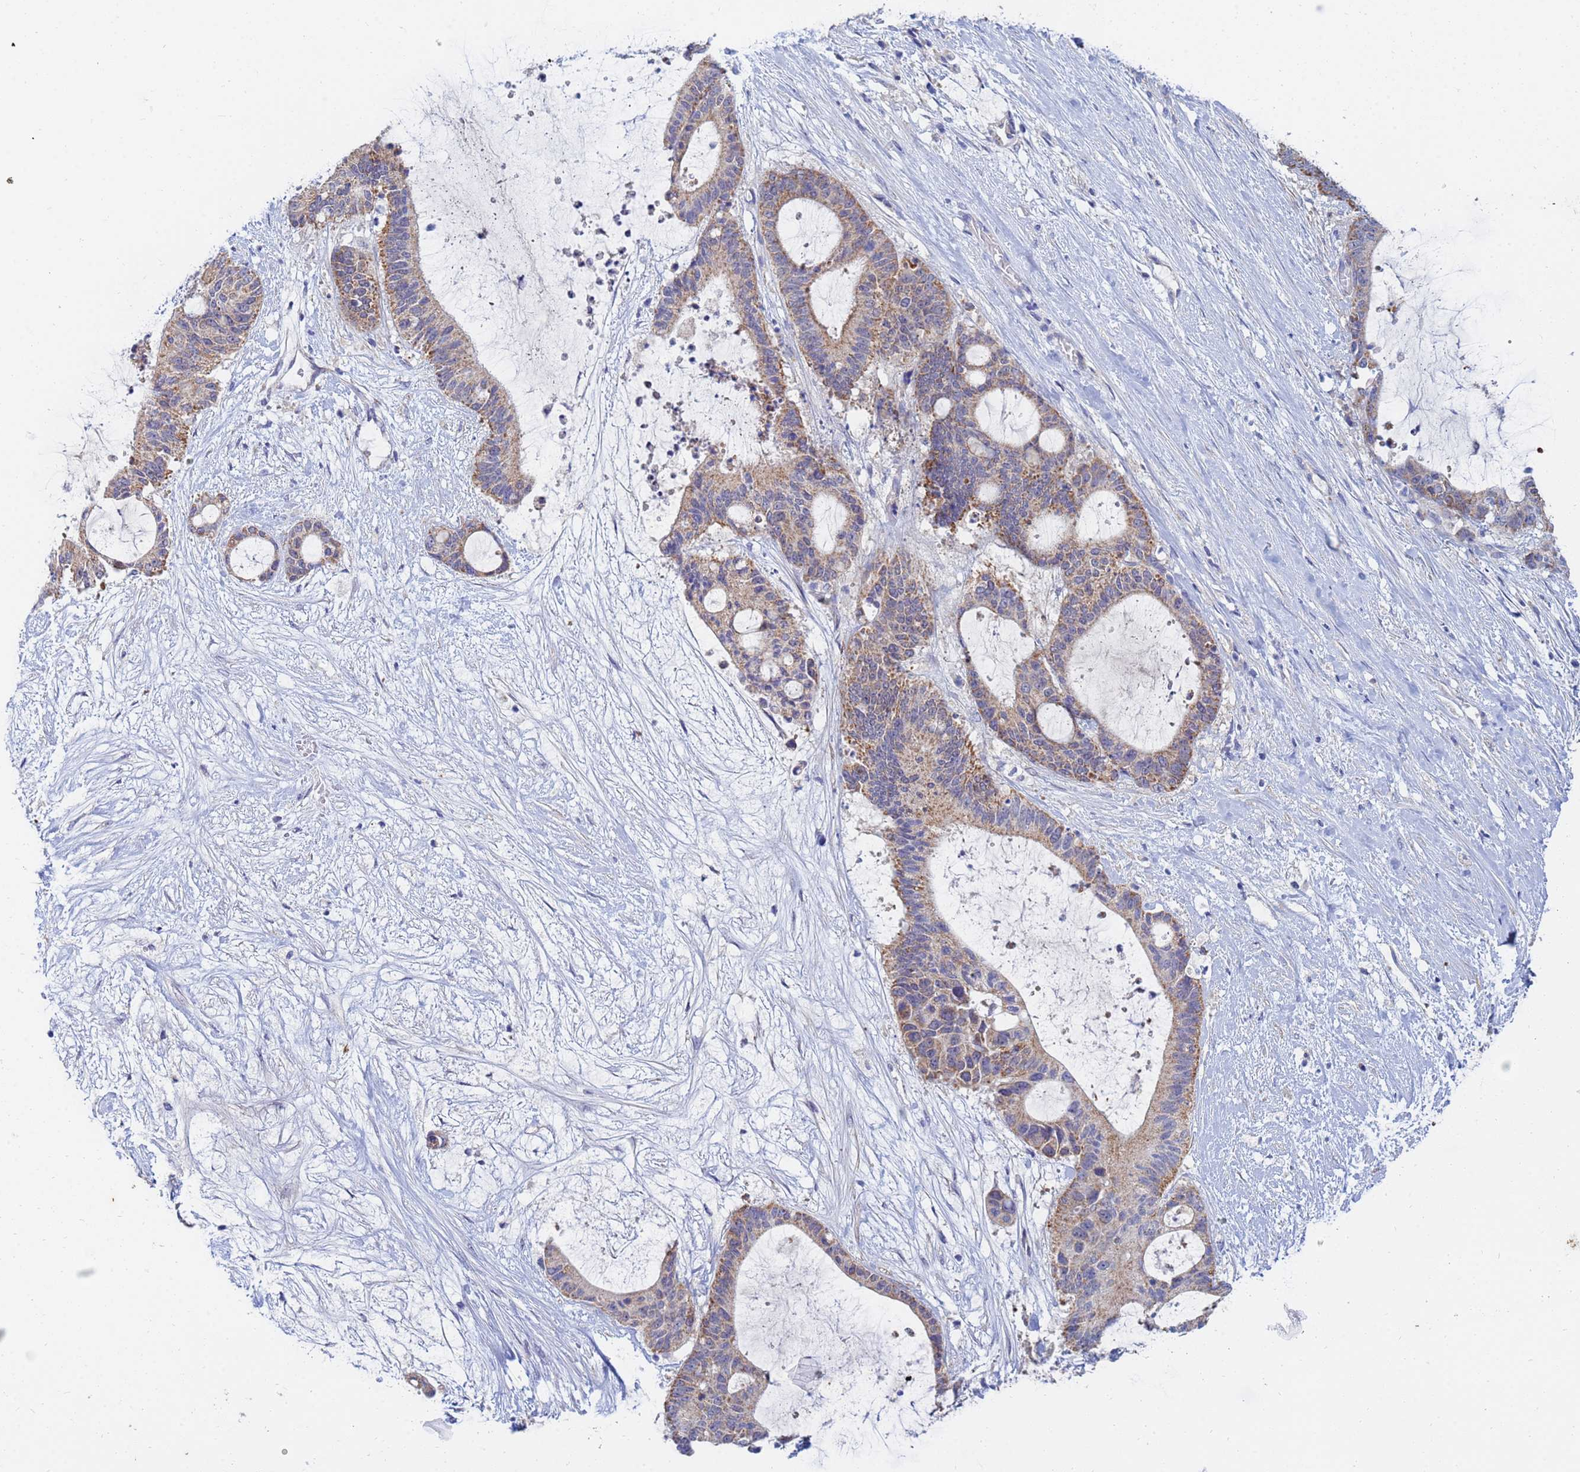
{"staining": {"intensity": "moderate", "quantity": ">75%", "location": "cytoplasmic/membranous"}, "tissue": "liver cancer", "cell_type": "Tumor cells", "image_type": "cancer", "snomed": [{"axis": "morphology", "description": "Normal tissue, NOS"}, {"axis": "morphology", "description": "Cholangiocarcinoma"}, {"axis": "topography", "description": "Liver"}, {"axis": "topography", "description": "Peripheral nerve tissue"}], "caption": "Liver cancer (cholangiocarcinoma) stained for a protein (brown) exhibits moderate cytoplasmic/membranous positive positivity in approximately >75% of tumor cells.", "gene": "SDR39U1", "patient": {"sex": "female", "age": 73}}